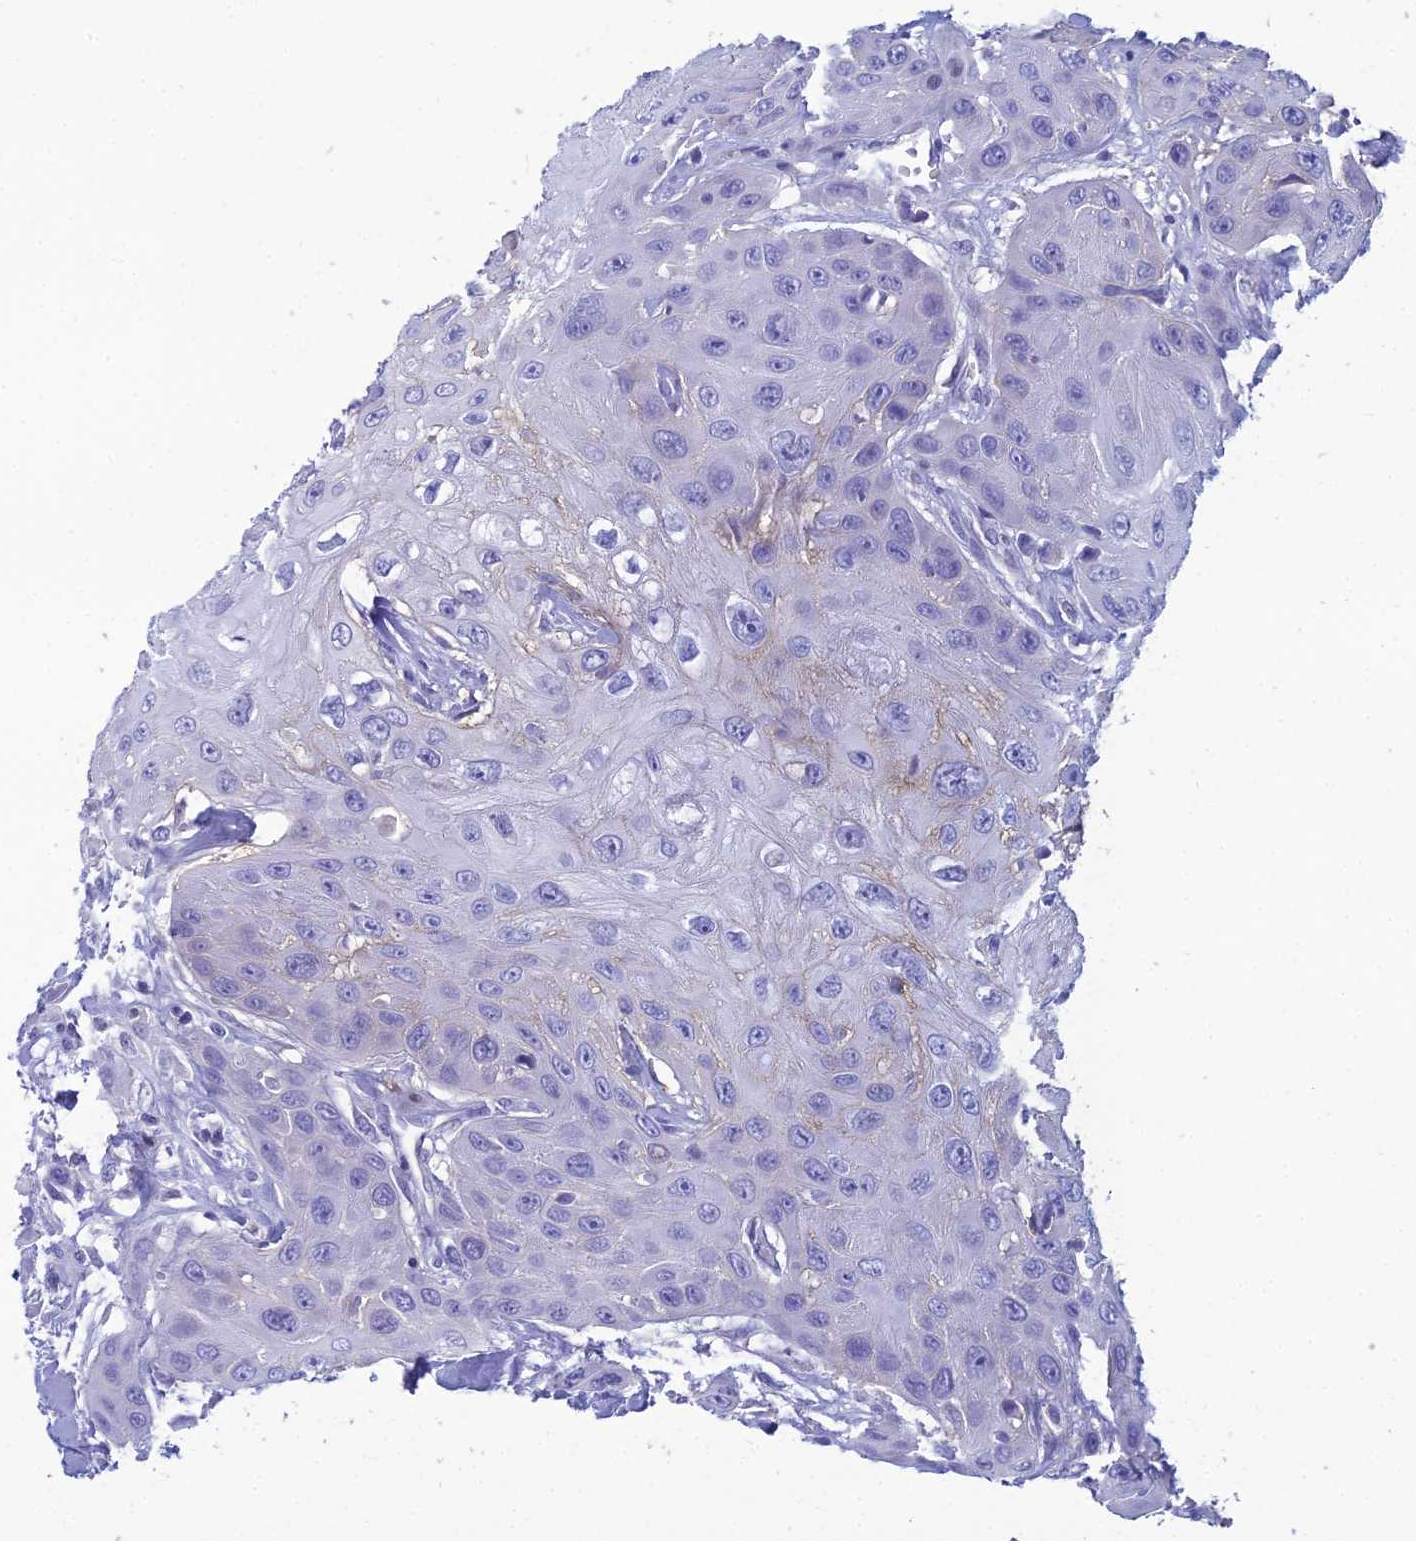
{"staining": {"intensity": "negative", "quantity": "none", "location": "none"}, "tissue": "head and neck cancer", "cell_type": "Tumor cells", "image_type": "cancer", "snomed": [{"axis": "morphology", "description": "Squamous cell carcinoma, NOS"}, {"axis": "topography", "description": "Head-Neck"}], "caption": "This is an immunohistochemistry (IHC) histopathology image of head and neck cancer (squamous cell carcinoma). There is no expression in tumor cells.", "gene": "CRB2", "patient": {"sex": "male", "age": 81}}